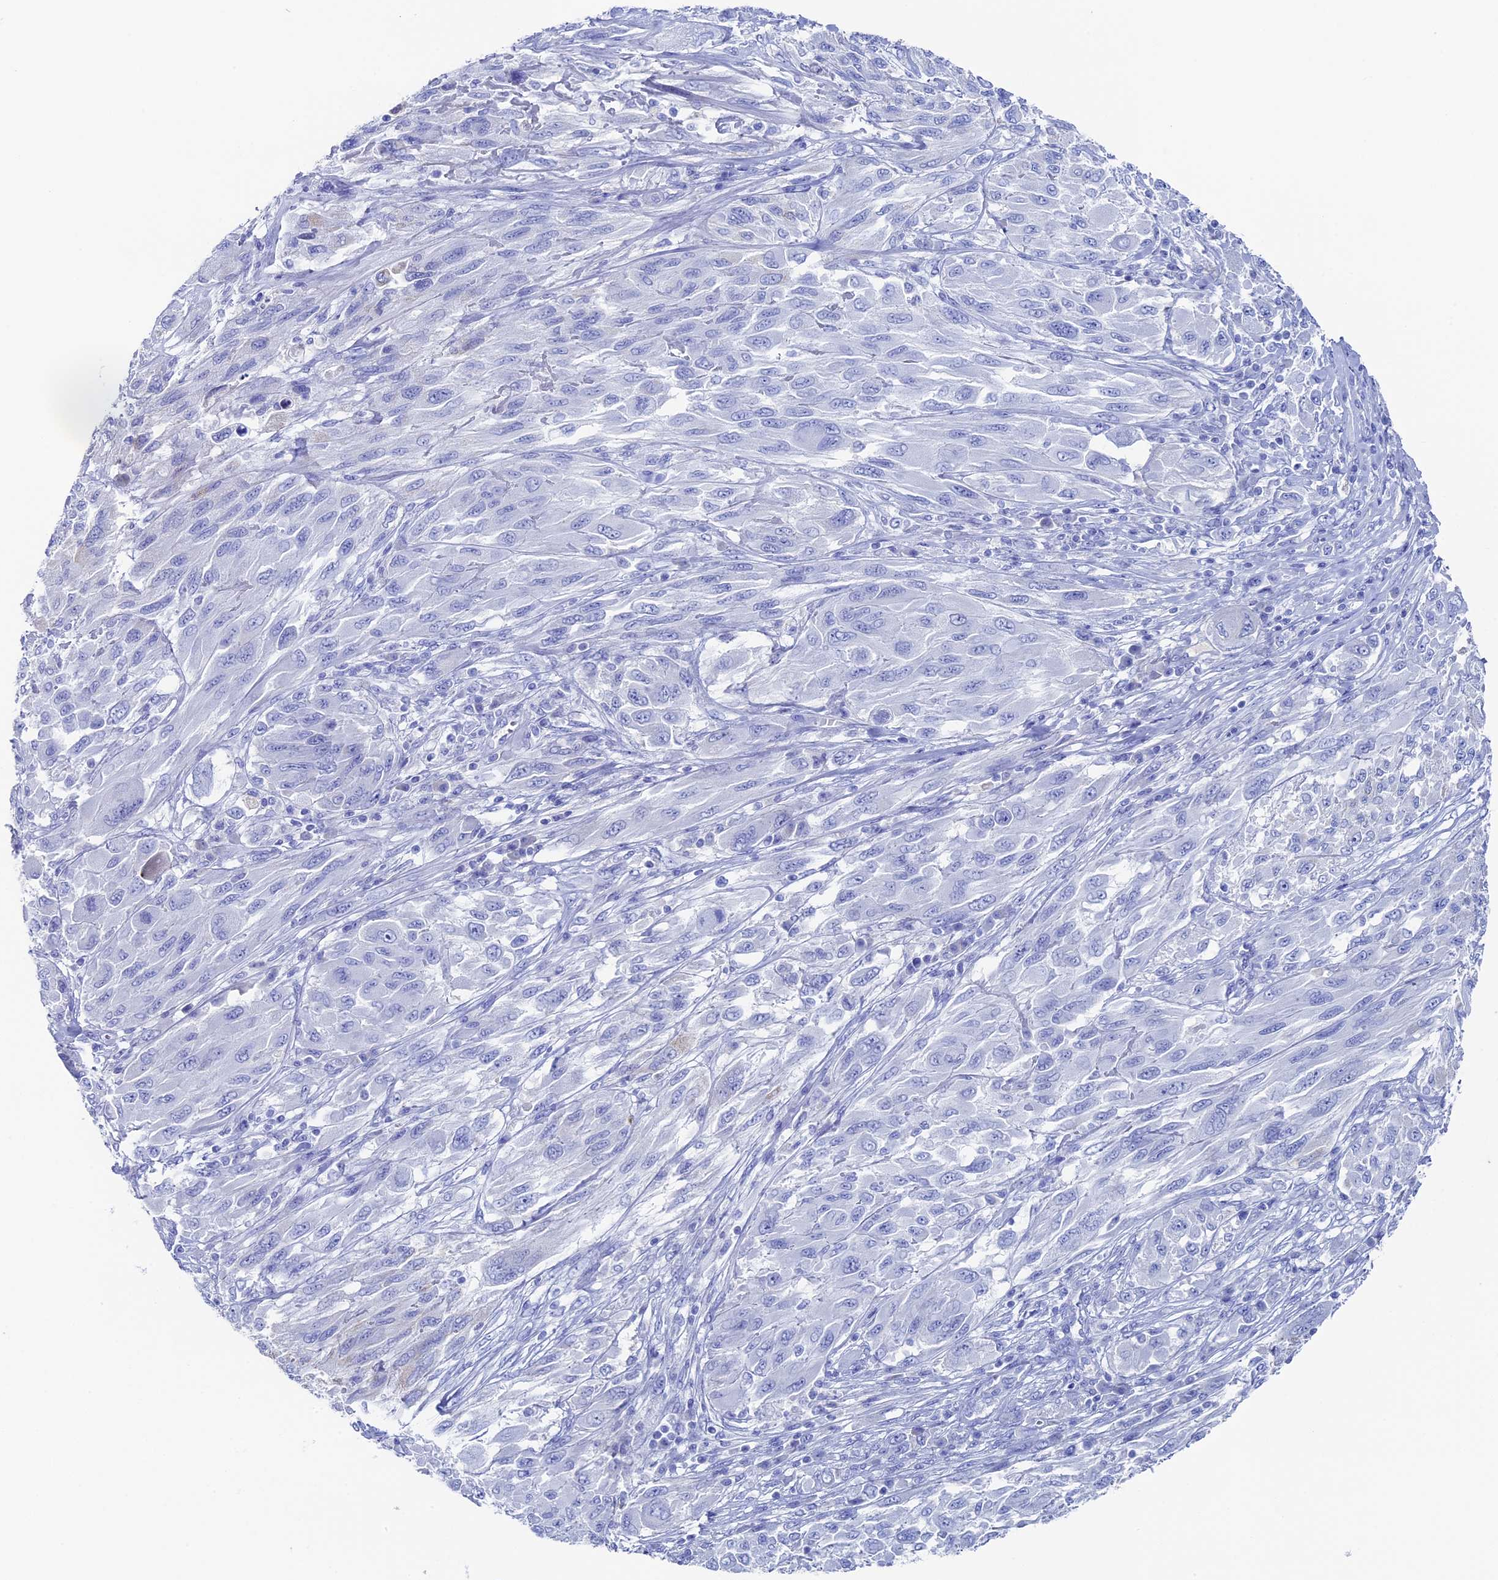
{"staining": {"intensity": "negative", "quantity": "none", "location": "none"}, "tissue": "melanoma", "cell_type": "Tumor cells", "image_type": "cancer", "snomed": [{"axis": "morphology", "description": "Malignant melanoma, NOS"}, {"axis": "topography", "description": "Skin"}], "caption": "Melanoma was stained to show a protein in brown. There is no significant positivity in tumor cells. Brightfield microscopy of IHC stained with DAB (brown) and hematoxylin (blue), captured at high magnification.", "gene": "UNC119", "patient": {"sex": "female", "age": 91}}